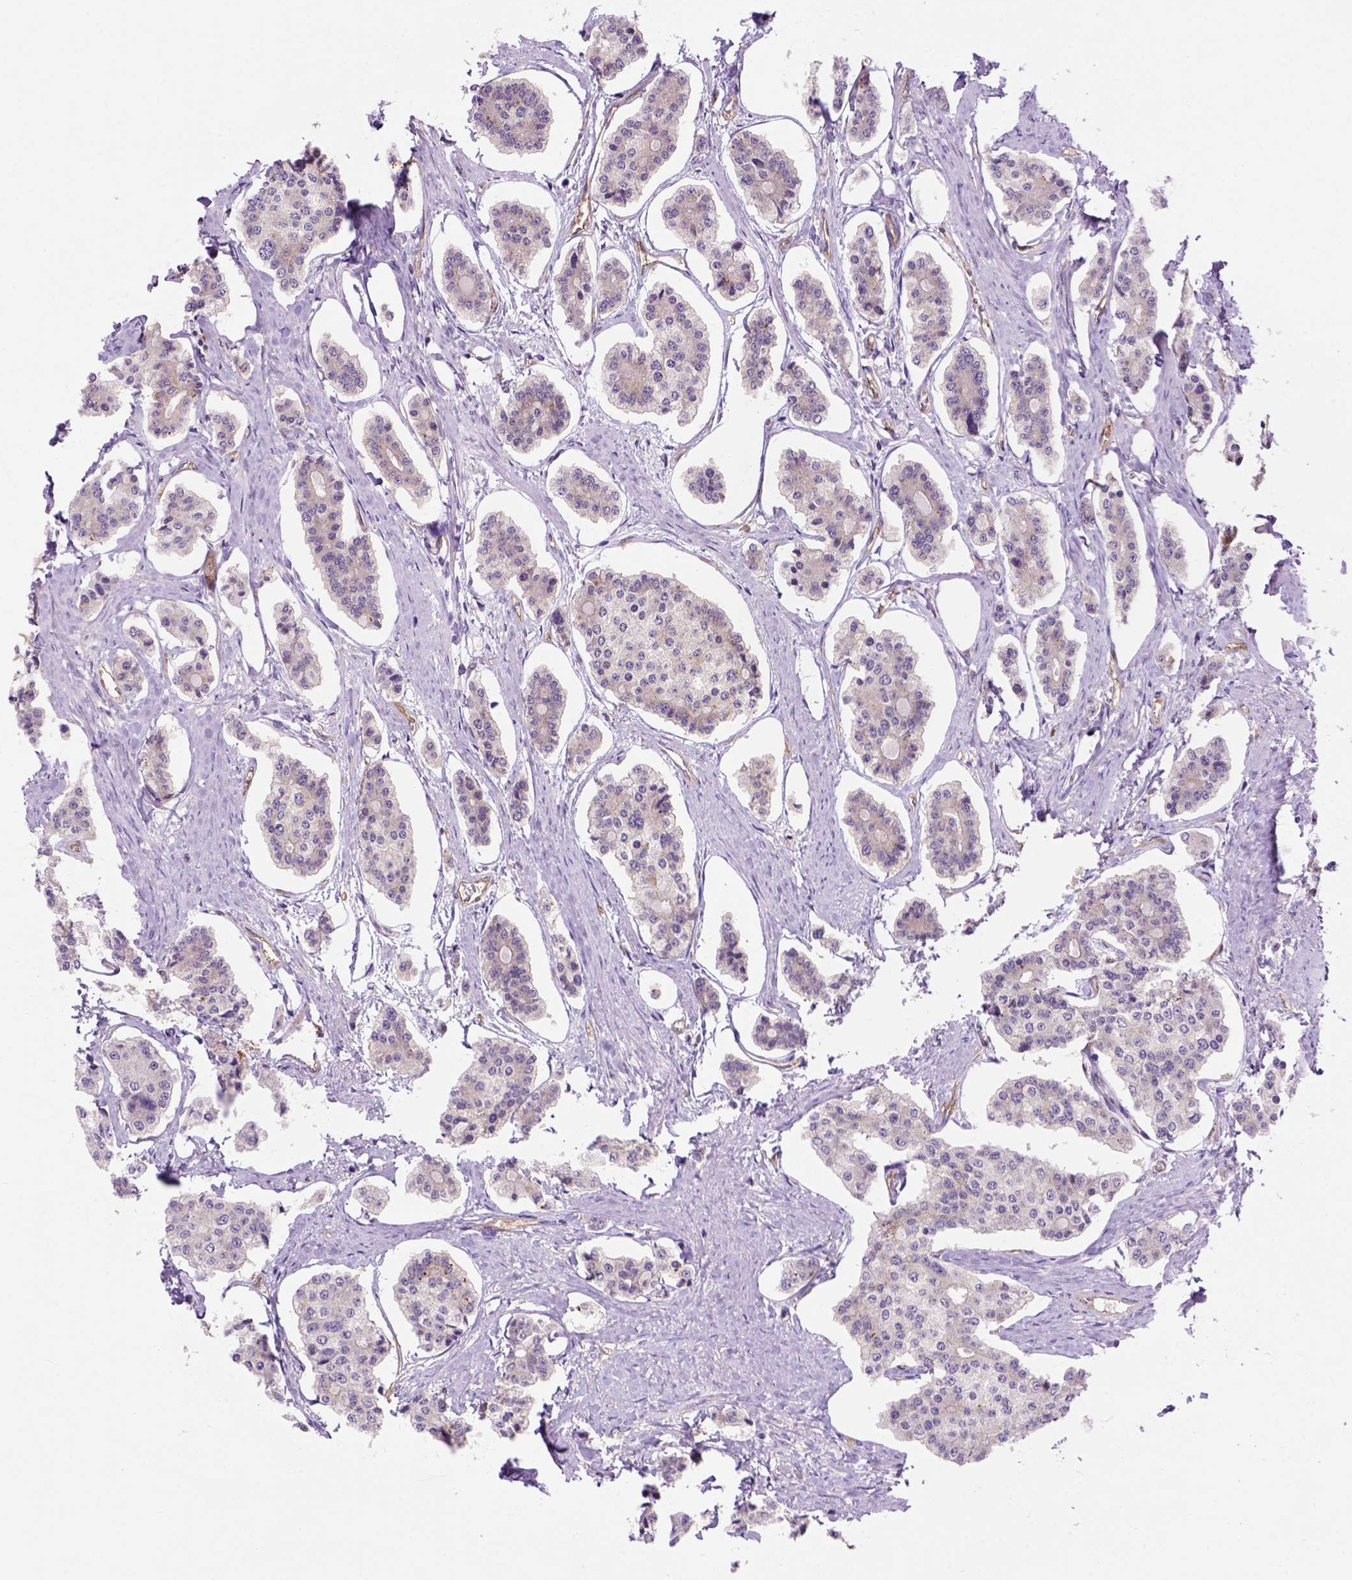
{"staining": {"intensity": "negative", "quantity": "none", "location": "none"}, "tissue": "carcinoid", "cell_type": "Tumor cells", "image_type": "cancer", "snomed": [{"axis": "morphology", "description": "Carcinoid, malignant, NOS"}, {"axis": "topography", "description": "Small intestine"}], "caption": "This image is of carcinoid (malignant) stained with immunohistochemistry to label a protein in brown with the nuclei are counter-stained blue. There is no positivity in tumor cells.", "gene": "CASKIN2", "patient": {"sex": "female", "age": 65}}